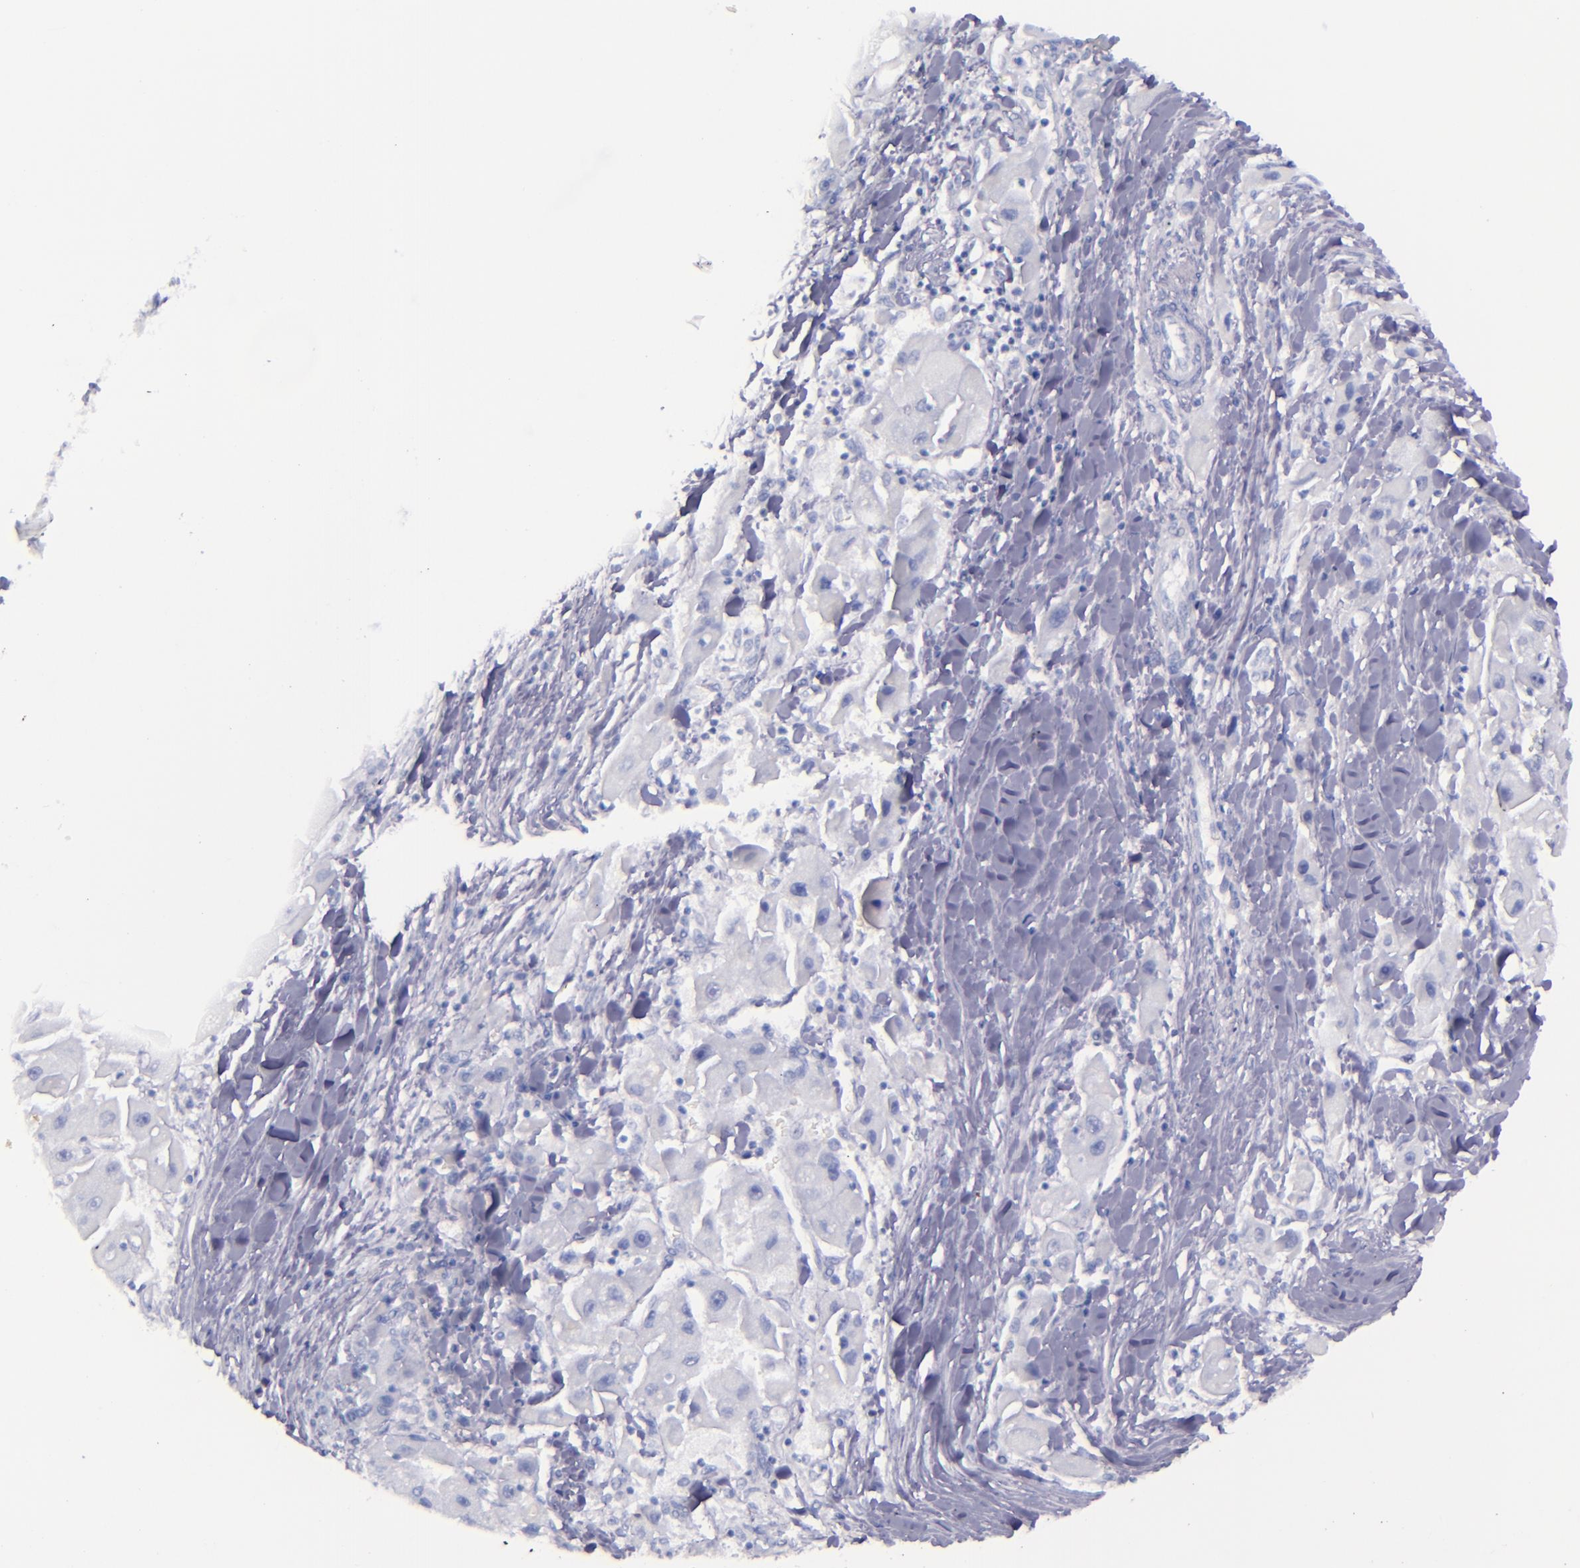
{"staining": {"intensity": "negative", "quantity": "none", "location": "none"}, "tissue": "liver cancer", "cell_type": "Tumor cells", "image_type": "cancer", "snomed": [{"axis": "morphology", "description": "Carcinoma, Hepatocellular, NOS"}, {"axis": "topography", "description": "Liver"}], "caption": "Image shows no significant protein positivity in tumor cells of liver cancer (hepatocellular carcinoma). (DAB (3,3'-diaminobenzidine) immunohistochemistry (IHC) visualized using brightfield microscopy, high magnification).", "gene": "SFTPB", "patient": {"sex": "male", "age": 24}}